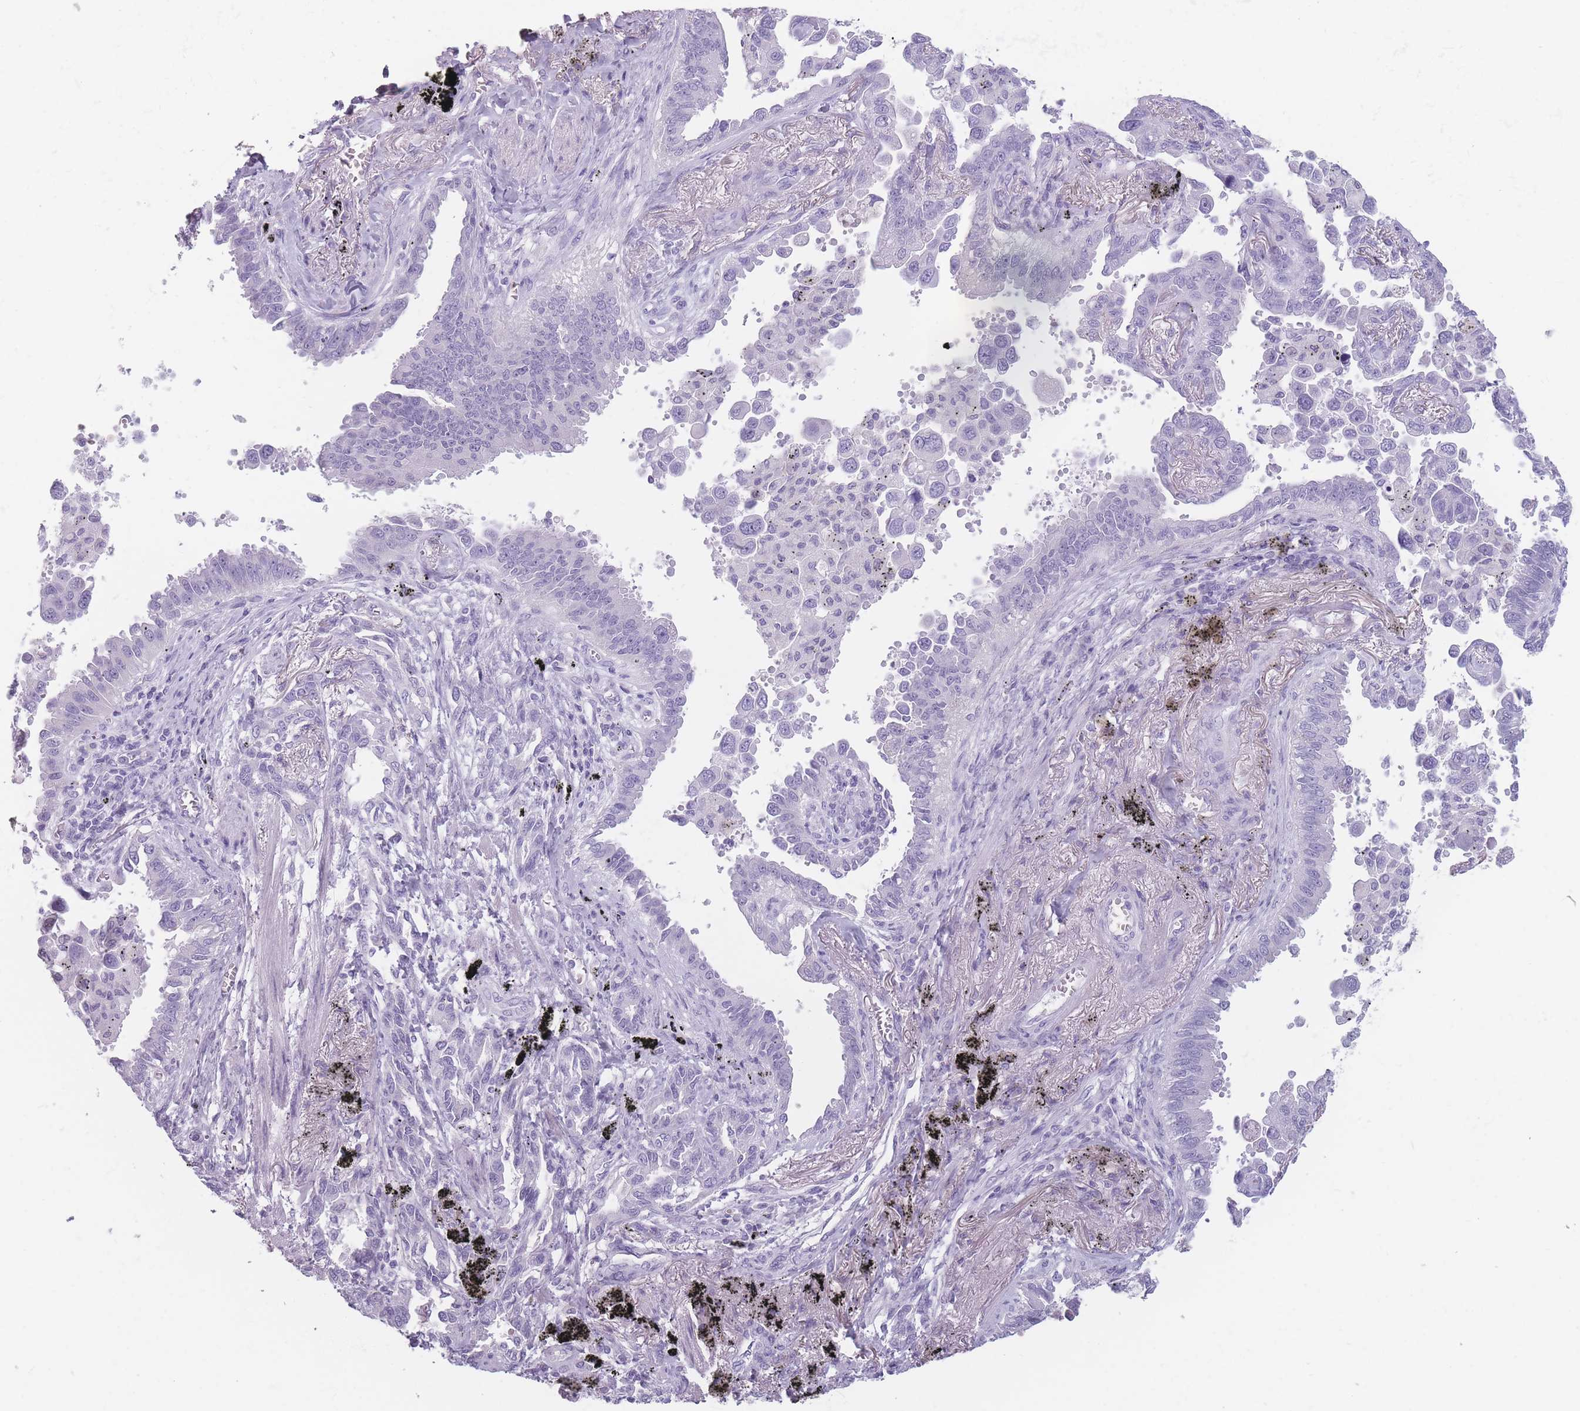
{"staining": {"intensity": "negative", "quantity": "none", "location": "none"}, "tissue": "lung cancer", "cell_type": "Tumor cells", "image_type": "cancer", "snomed": [{"axis": "morphology", "description": "Adenocarcinoma, NOS"}, {"axis": "topography", "description": "Lung"}], "caption": "This is a image of IHC staining of lung cancer (adenocarcinoma), which shows no staining in tumor cells. (Stains: DAB (3,3'-diaminobenzidine) immunohistochemistry with hematoxylin counter stain, Microscopy: brightfield microscopy at high magnification).", "gene": "CCNO", "patient": {"sex": "male", "age": 67}}